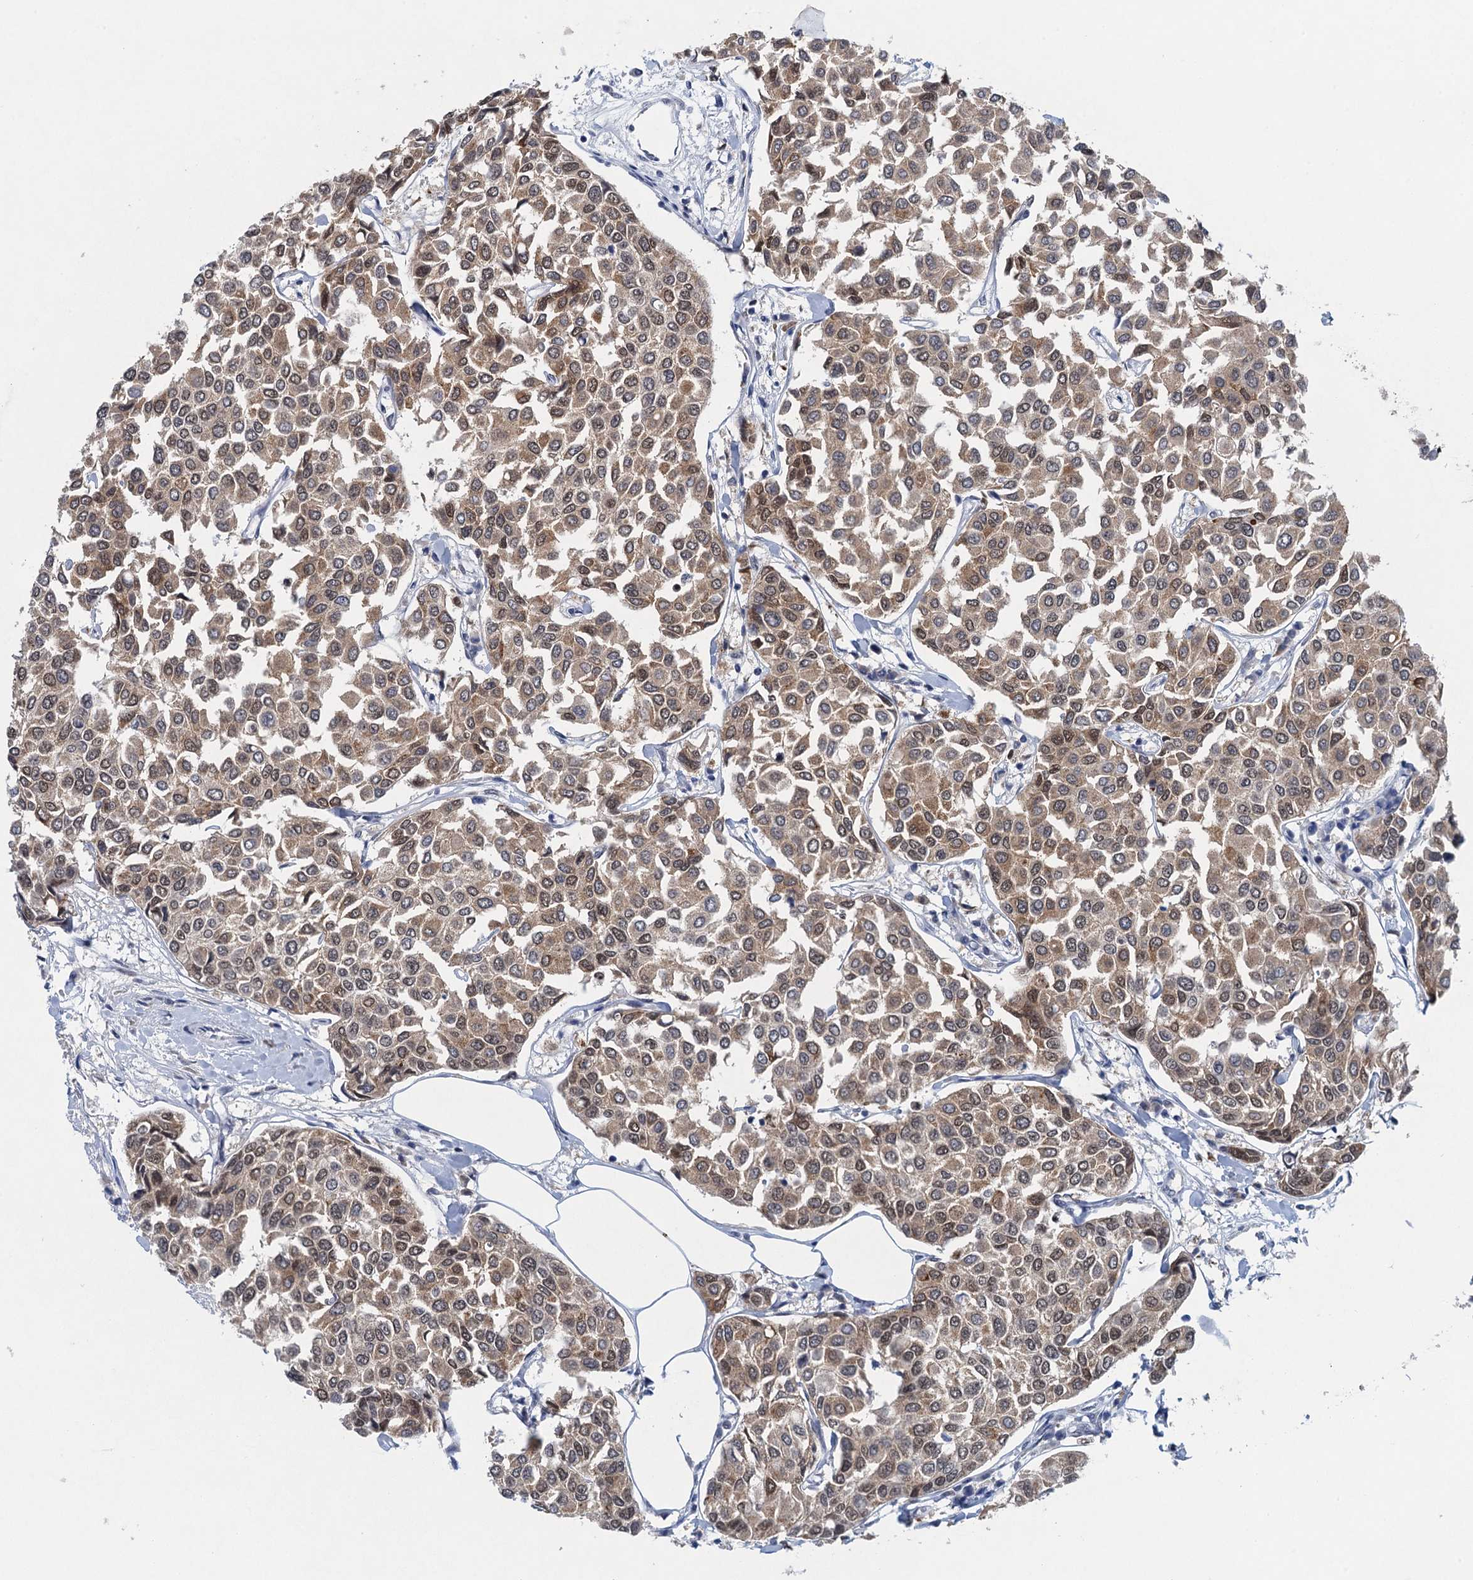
{"staining": {"intensity": "moderate", "quantity": ">75%", "location": "cytoplasmic/membranous,nuclear"}, "tissue": "breast cancer", "cell_type": "Tumor cells", "image_type": "cancer", "snomed": [{"axis": "morphology", "description": "Duct carcinoma"}, {"axis": "topography", "description": "Breast"}], "caption": "This image demonstrates breast invasive ductal carcinoma stained with IHC to label a protein in brown. The cytoplasmic/membranous and nuclear of tumor cells show moderate positivity for the protein. Nuclei are counter-stained blue.", "gene": "EPS8L1", "patient": {"sex": "female", "age": 55}}